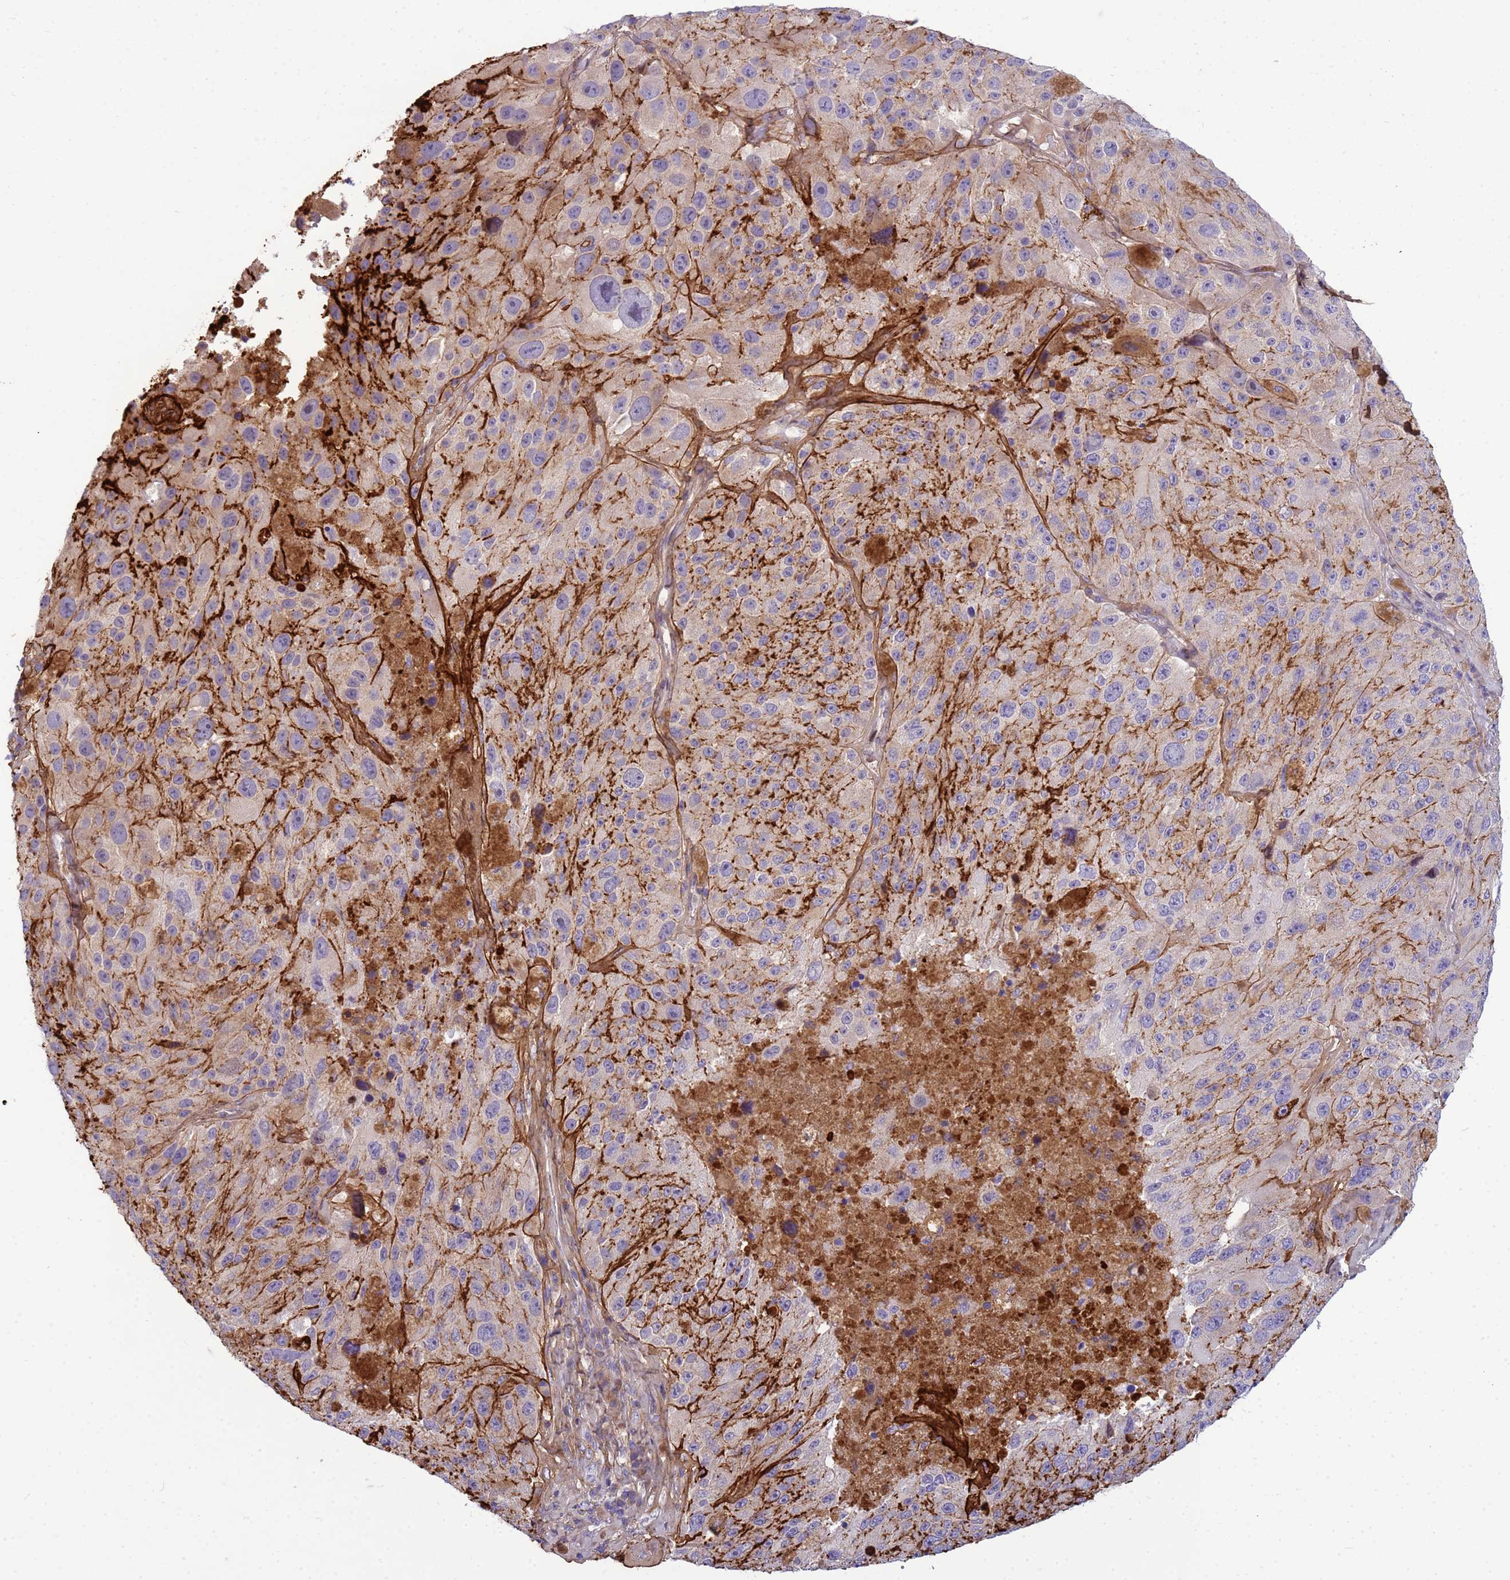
{"staining": {"intensity": "negative", "quantity": "none", "location": "none"}, "tissue": "melanoma", "cell_type": "Tumor cells", "image_type": "cancer", "snomed": [{"axis": "morphology", "description": "Malignant melanoma, Metastatic site"}, {"axis": "topography", "description": "Lymph node"}], "caption": "DAB immunohistochemical staining of malignant melanoma (metastatic site) exhibits no significant staining in tumor cells.", "gene": "P2RX7", "patient": {"sex": "male", "age": 62}}